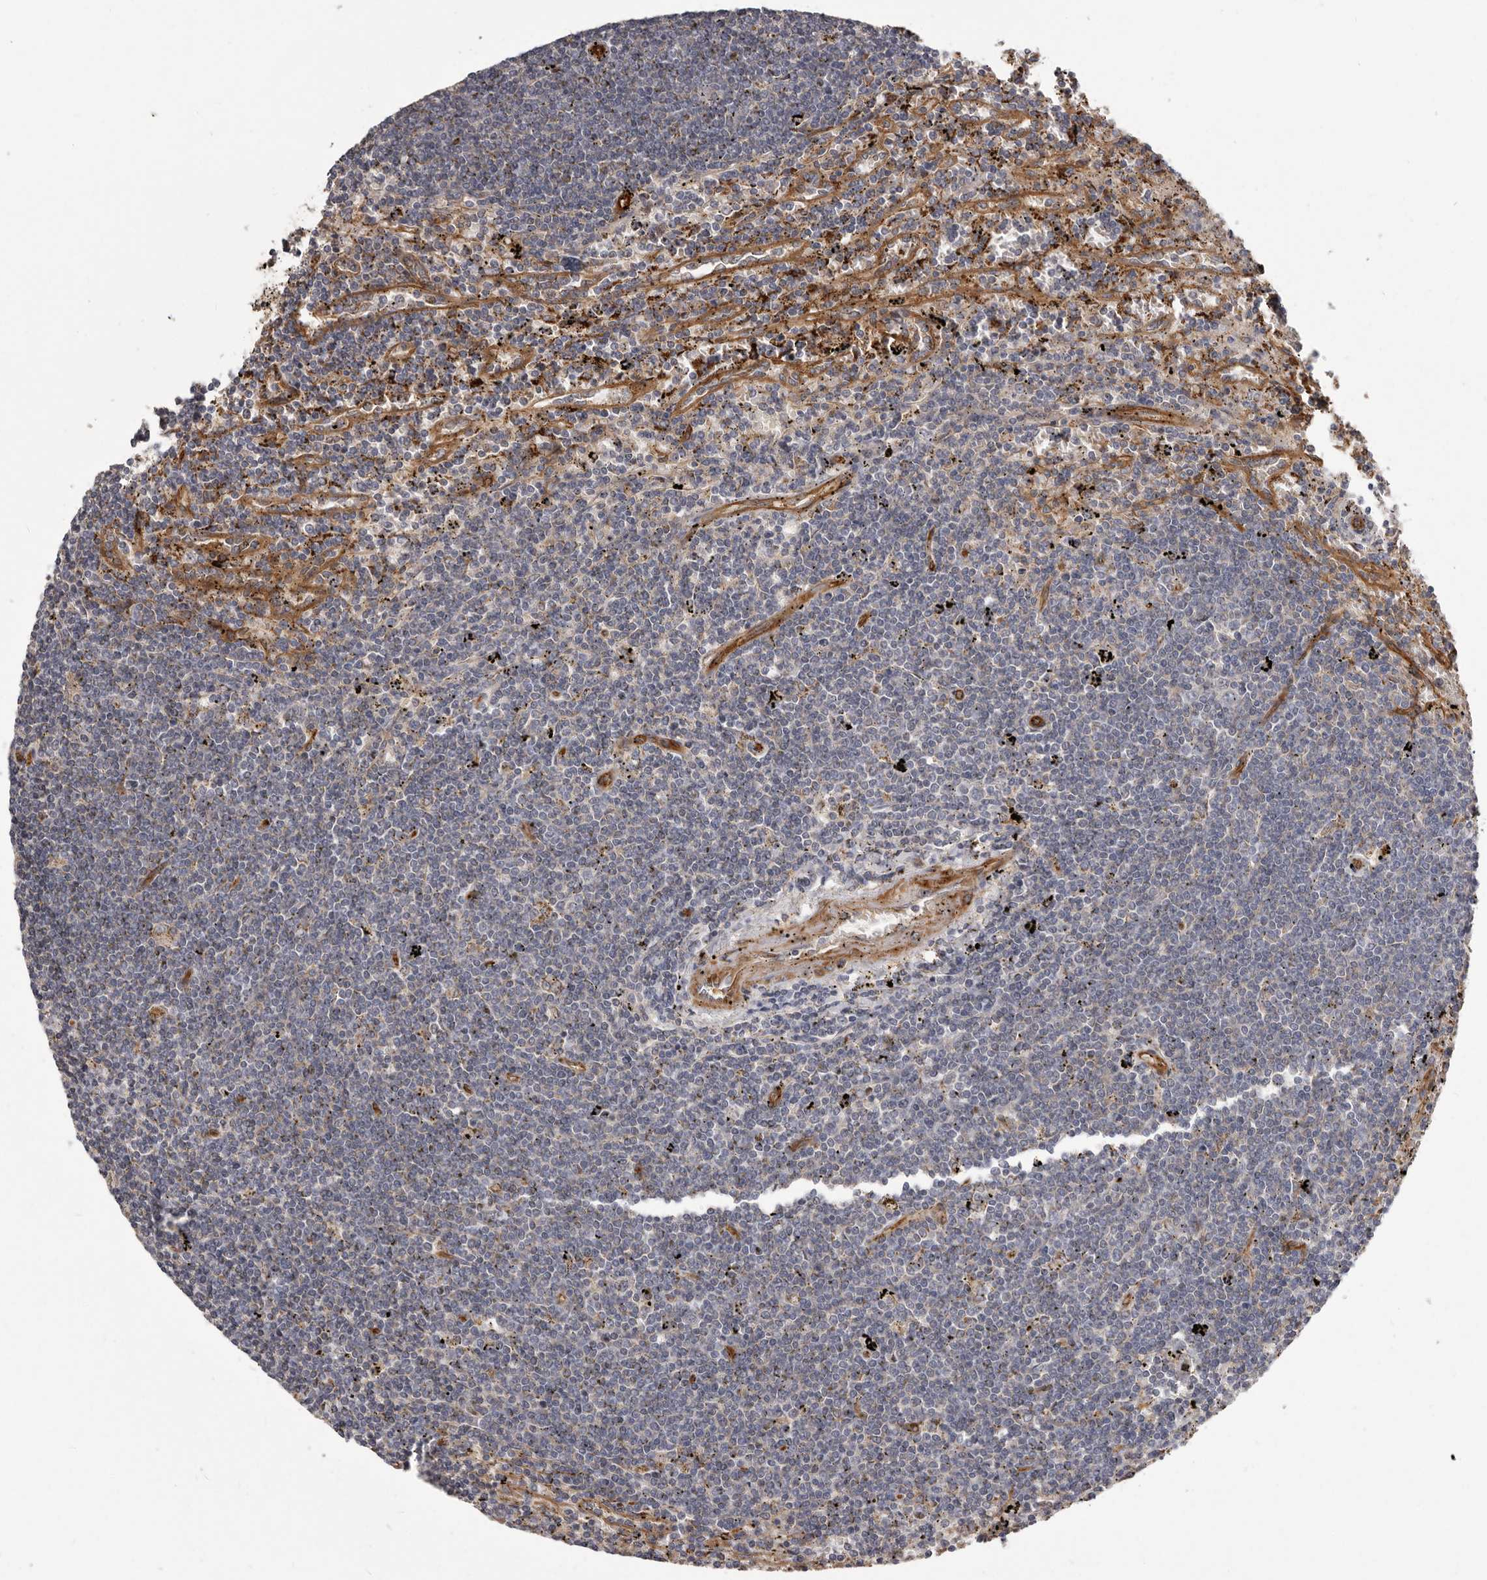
{"staining": {"intensity": "negative", "quantity": "none", "location": "none"}, "tissue": "lymphoma", "cell_type": "Tumor cells", "image_type": "cancer", "snomed": [{"axis": "morphology", "description": "Malignant lymphoma, non-Hodgkin's type, Low grade"}, {"axis": "topography", "description": "Spleen"}], "caption": "Tumor cells are negative for protein expression in human malignant lymphoma, non-Hodgkin's type (low-grade). Brightfield microscopy of IHC stained with DAB (3,3'-diaminobenzidine) (brown) and hematoxylin (blue), captured at high magnification.", "gene": "ENAH", "patient": {"sex": "male", "age": 76}}